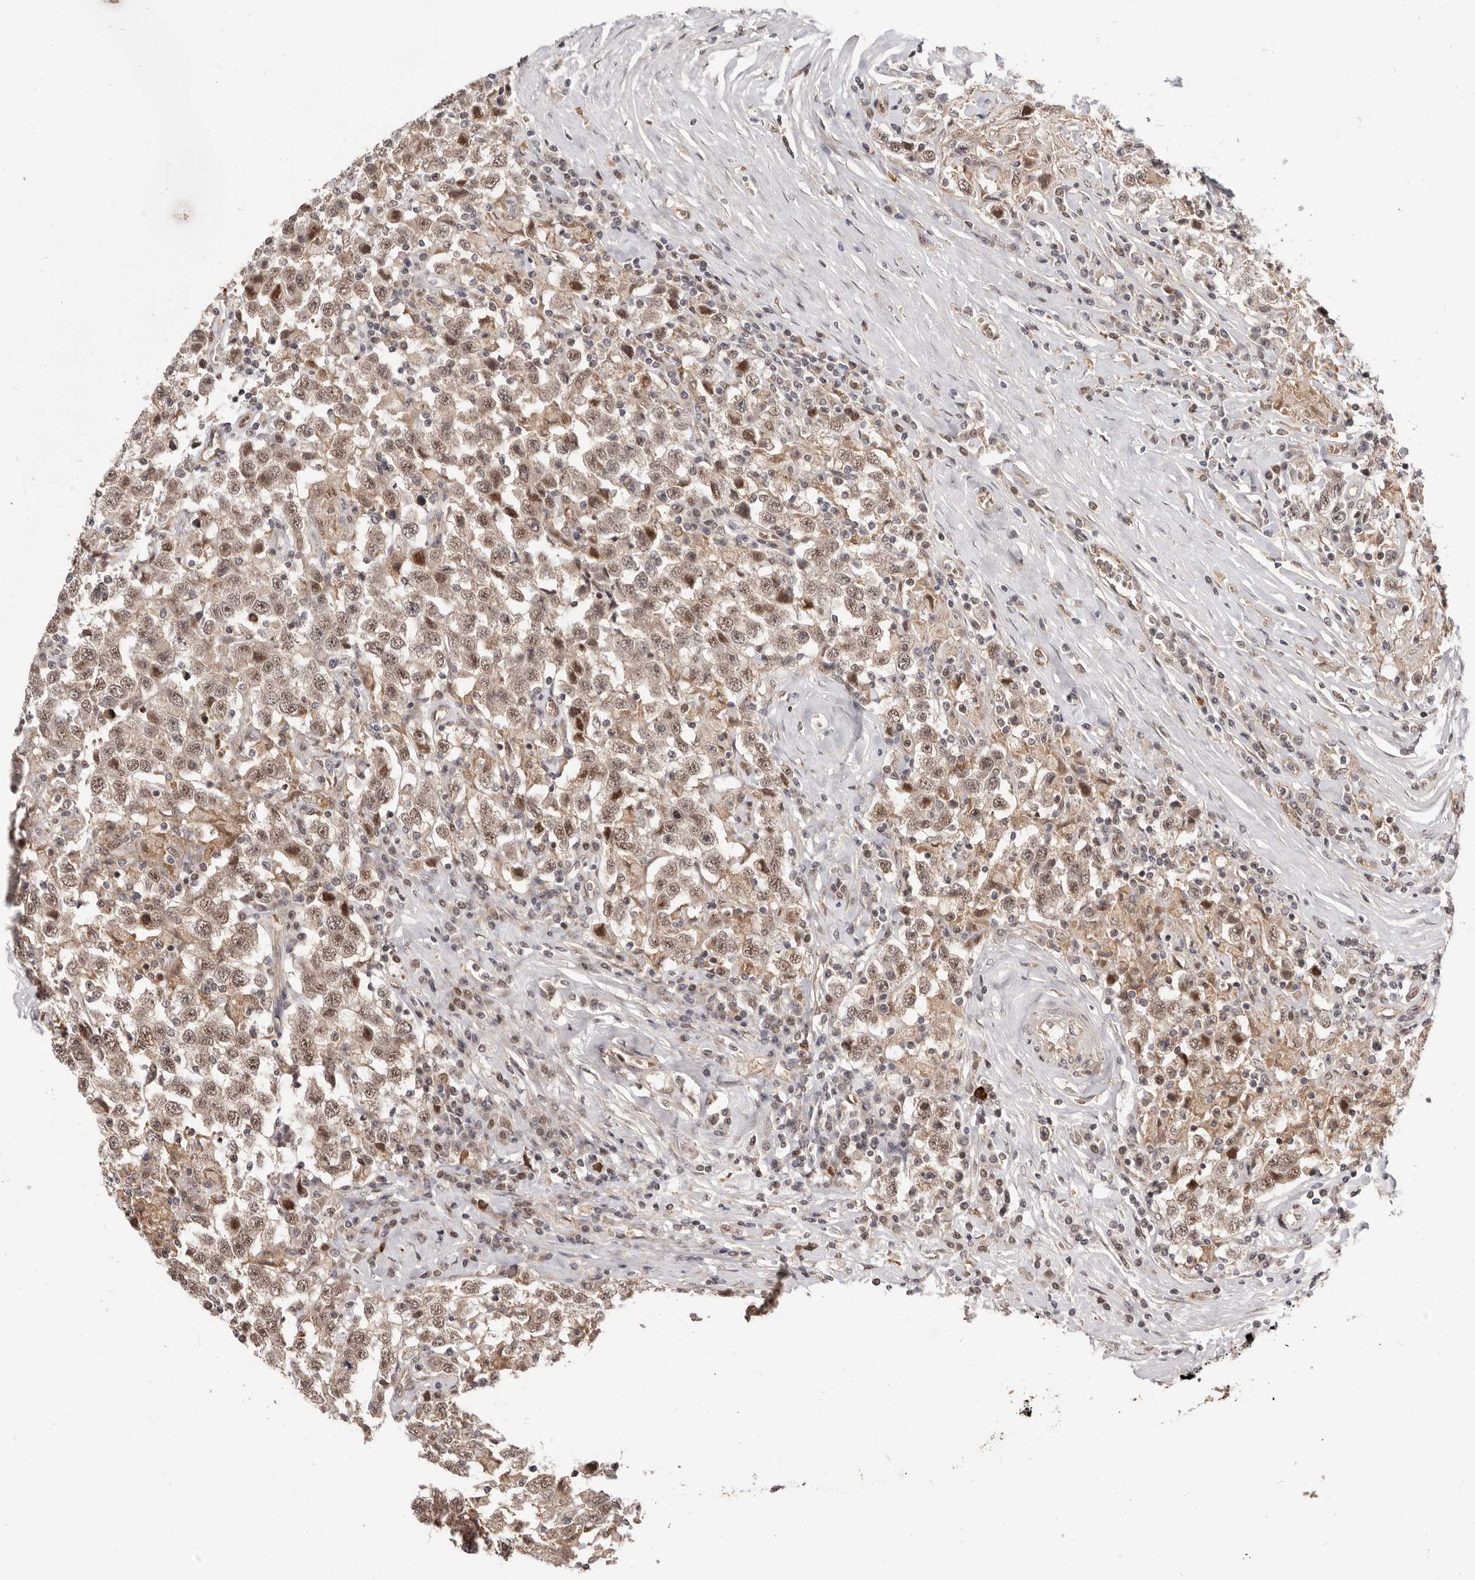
{"staining": {"intensity": "weak", "quantity": ">75%", "location": "cytoplasmic/membranous,nuclear"}, "tissue": "testis cancer", "cell_type": "Tumor cells", "image_type": "cancer", "snomed": [{"axis": "morphology", "description": "Seminoma, NOS"}, {"axis": "topography", "description": "Testis"}], "caption": "Protein analysis of testis cancer (seminoma) tissue reveals weak cytoplasmic/membranous and nuclear positivity in about >75% of tumor cells.", "gene": "NCOA3", "patient": {"sex": "male", "age": 41}}